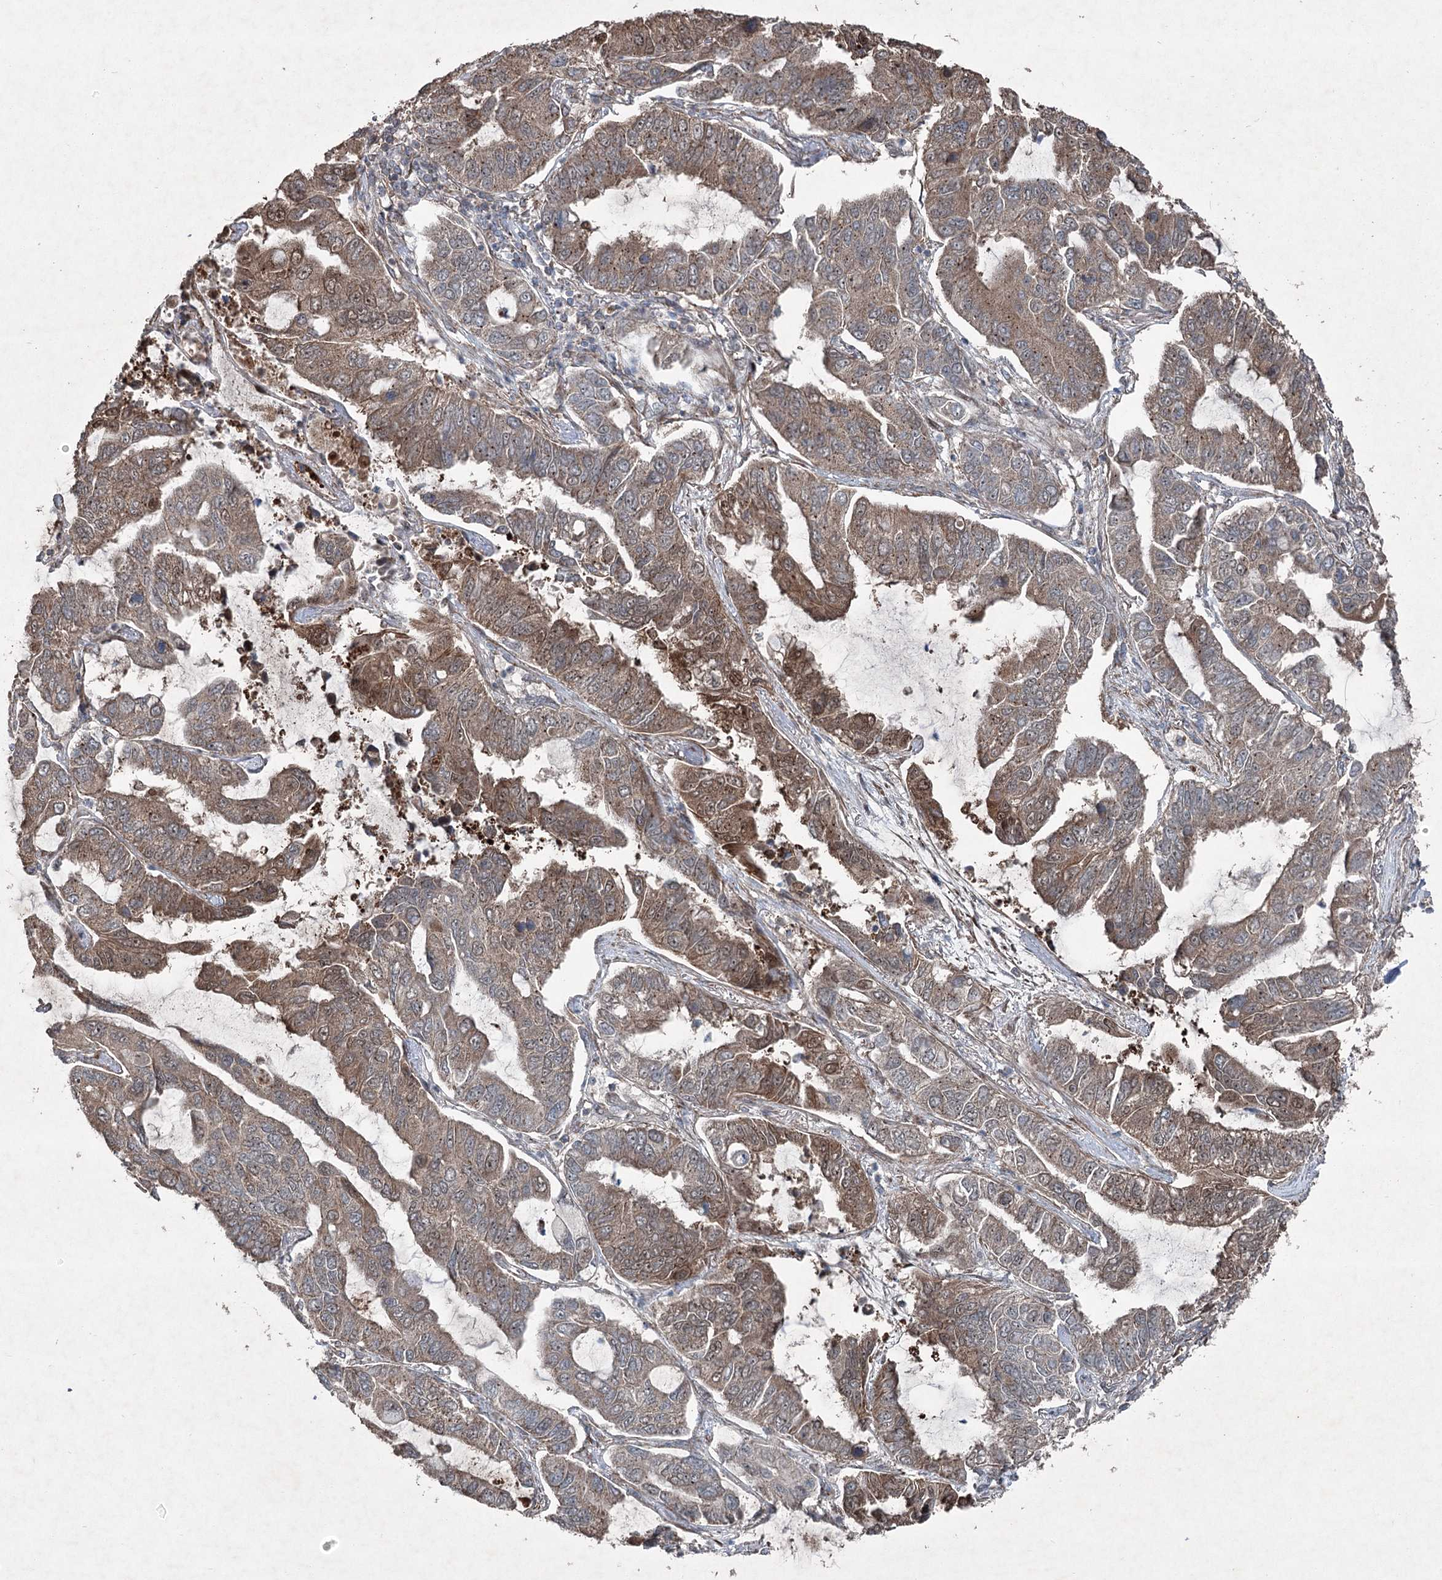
{"staining": {"intensity": "moderate", "quantity": "25%-75%", "location": "cytoplasmic/membranous"}, "tissue": "lung cancer", "cell_type": "Tumor cells", "image_type": "cancer", "snomed": [{"axis": "morphology", "description": "Adenocarcinoma, NOS"}, {"axis": "topography", "description": "Lung"}], "caption": "Adenocarcinoma (lung) stained with a brown dye displays moderate cytoplasmic/membranous positive positivity in approximately 25%-75% of tumor cells.", "gene": "SERINC5", "patient": {"sex": "male", "age": 64}}